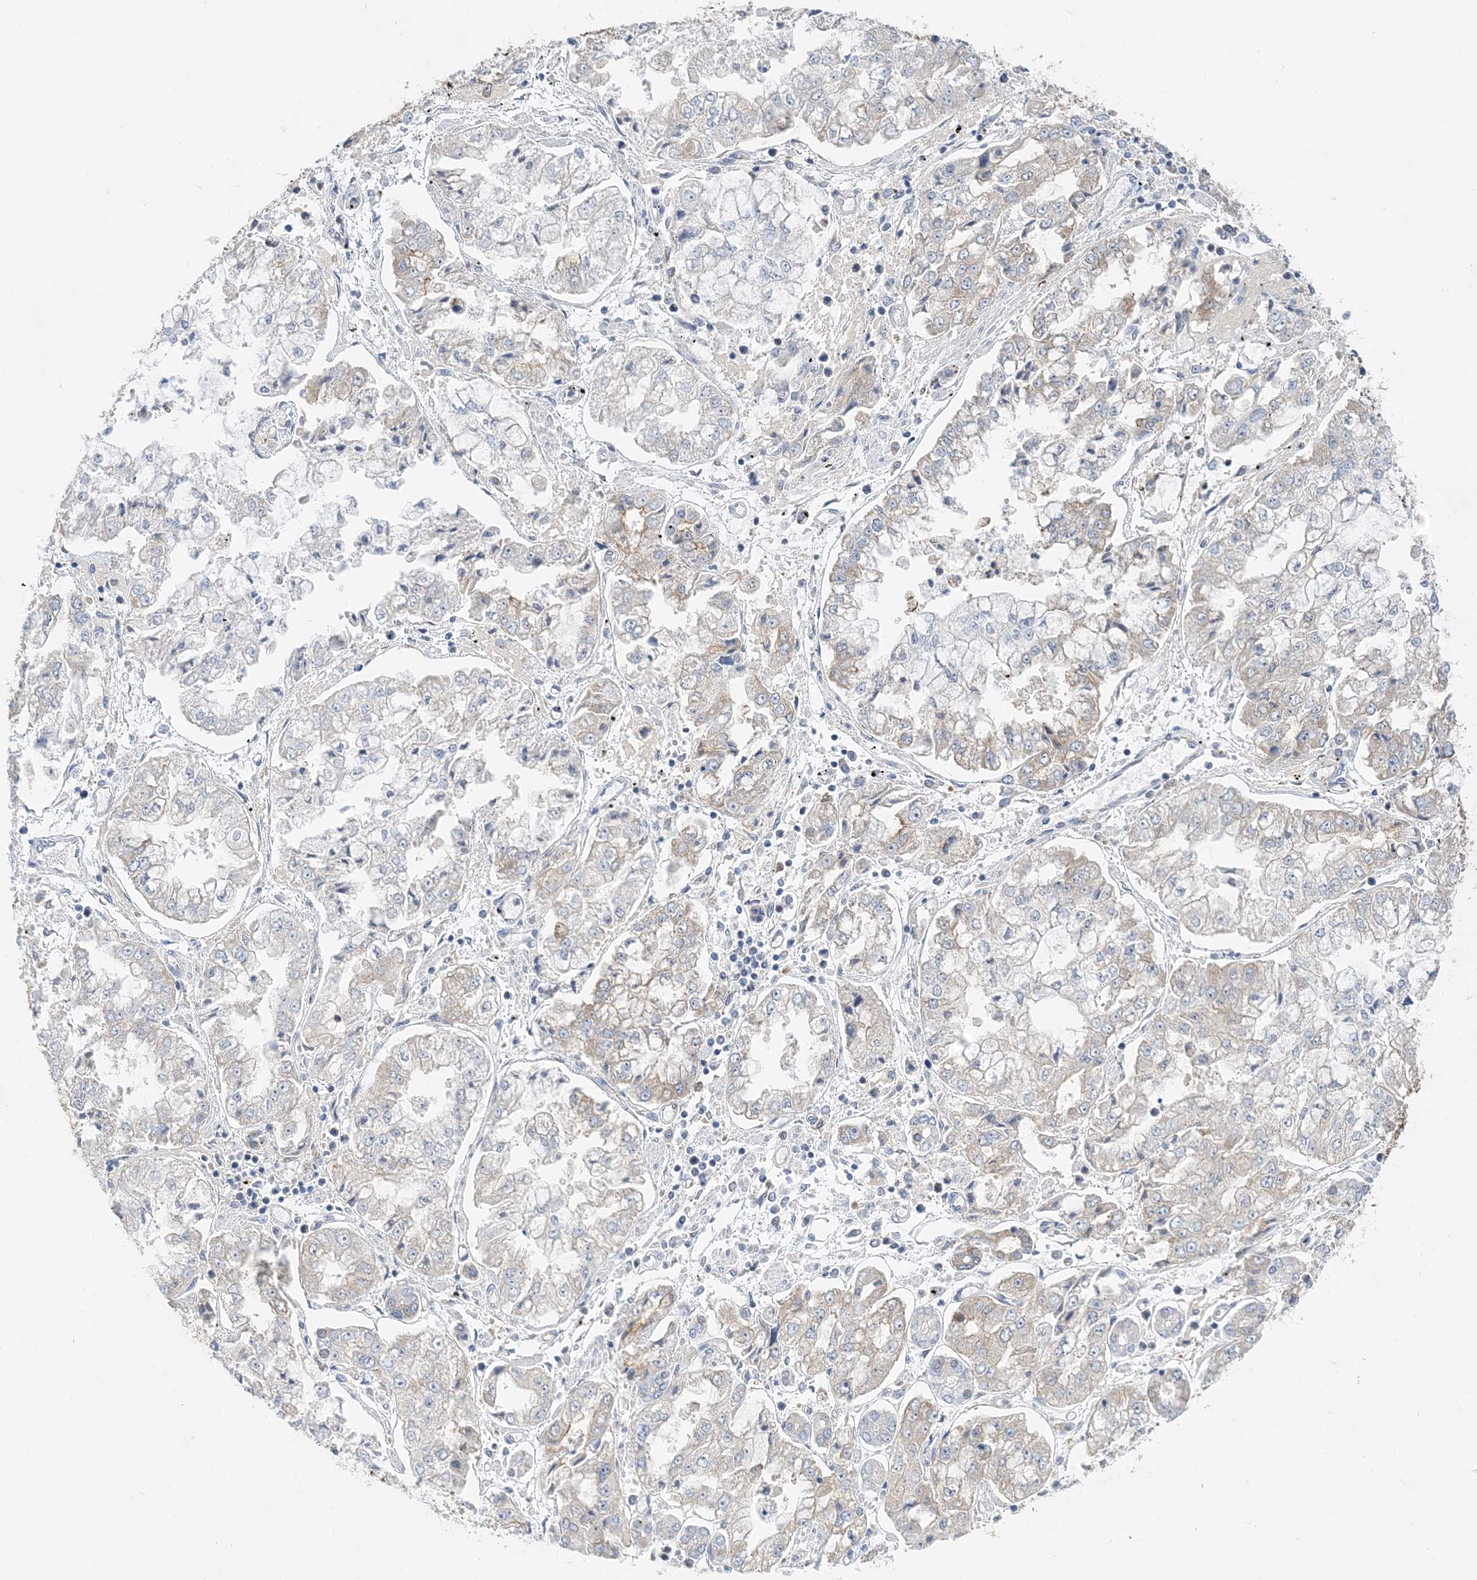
{"staining": {"intensity": "weak", "quantity": "25%-75%", "location": "cytoplasmic/membranous"}, "tissue": "stomach cancer", "cell_type": "Tumor cells", "image_type": "cancer", "snomed": [{"axis": "morphology", "description": "Adenocarcinoma, NOS"}, {"axis": "topography", "description": "Stomach"}], "caption": "Brown immunohistochemical staining in adenocarcinoma (stomach) exhibits weak cytoplasmic/membranous staining in approximately 25%-75% of tumor cells.", "gene": "LARP4B", "patient": {"sex": "male", "age": 76}}